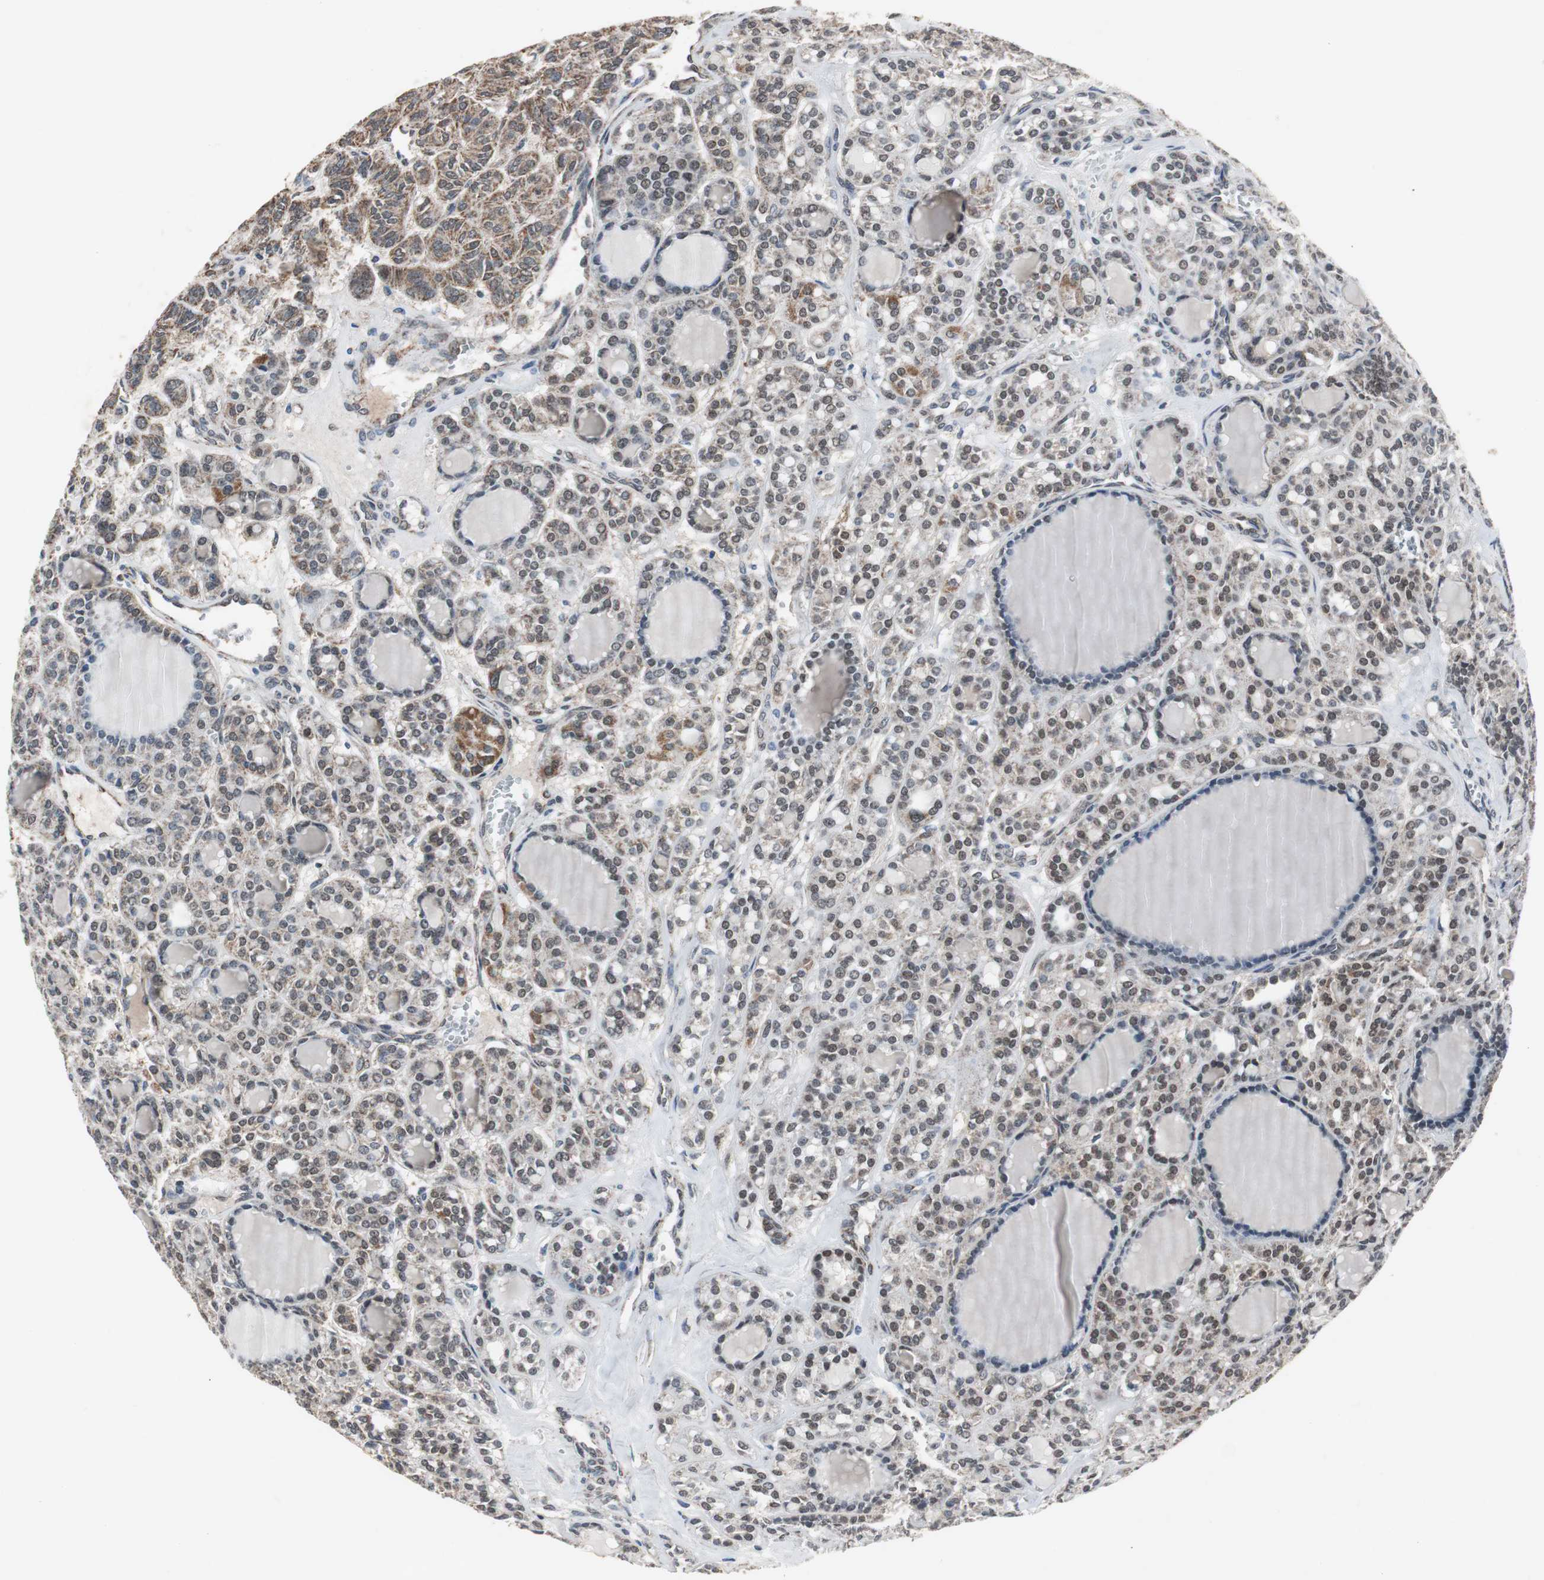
{"staining": {"intensity": "moderate", "quantity": ">75%", "location": "cytoplasmic/membranous"}, "tissue": "thyroid cancer", "cell_type": "Tumor cells", "image_type": "cancer", "snomed": [{"axis": "morphology", "description": "Follicular adenoma carcinoma, NOS"}, {"axis": "topography", "description": "Thyroid gland"}], "caption": "Thyroid follicular adenoma carcinoma was stained to show a protein in brown. There is medium levels of moderate cytoplasmic/membranous staining in about >75% of tumor cells.", "gene": "ZHX2", "patient": {"sex": "female", "age": 71}}